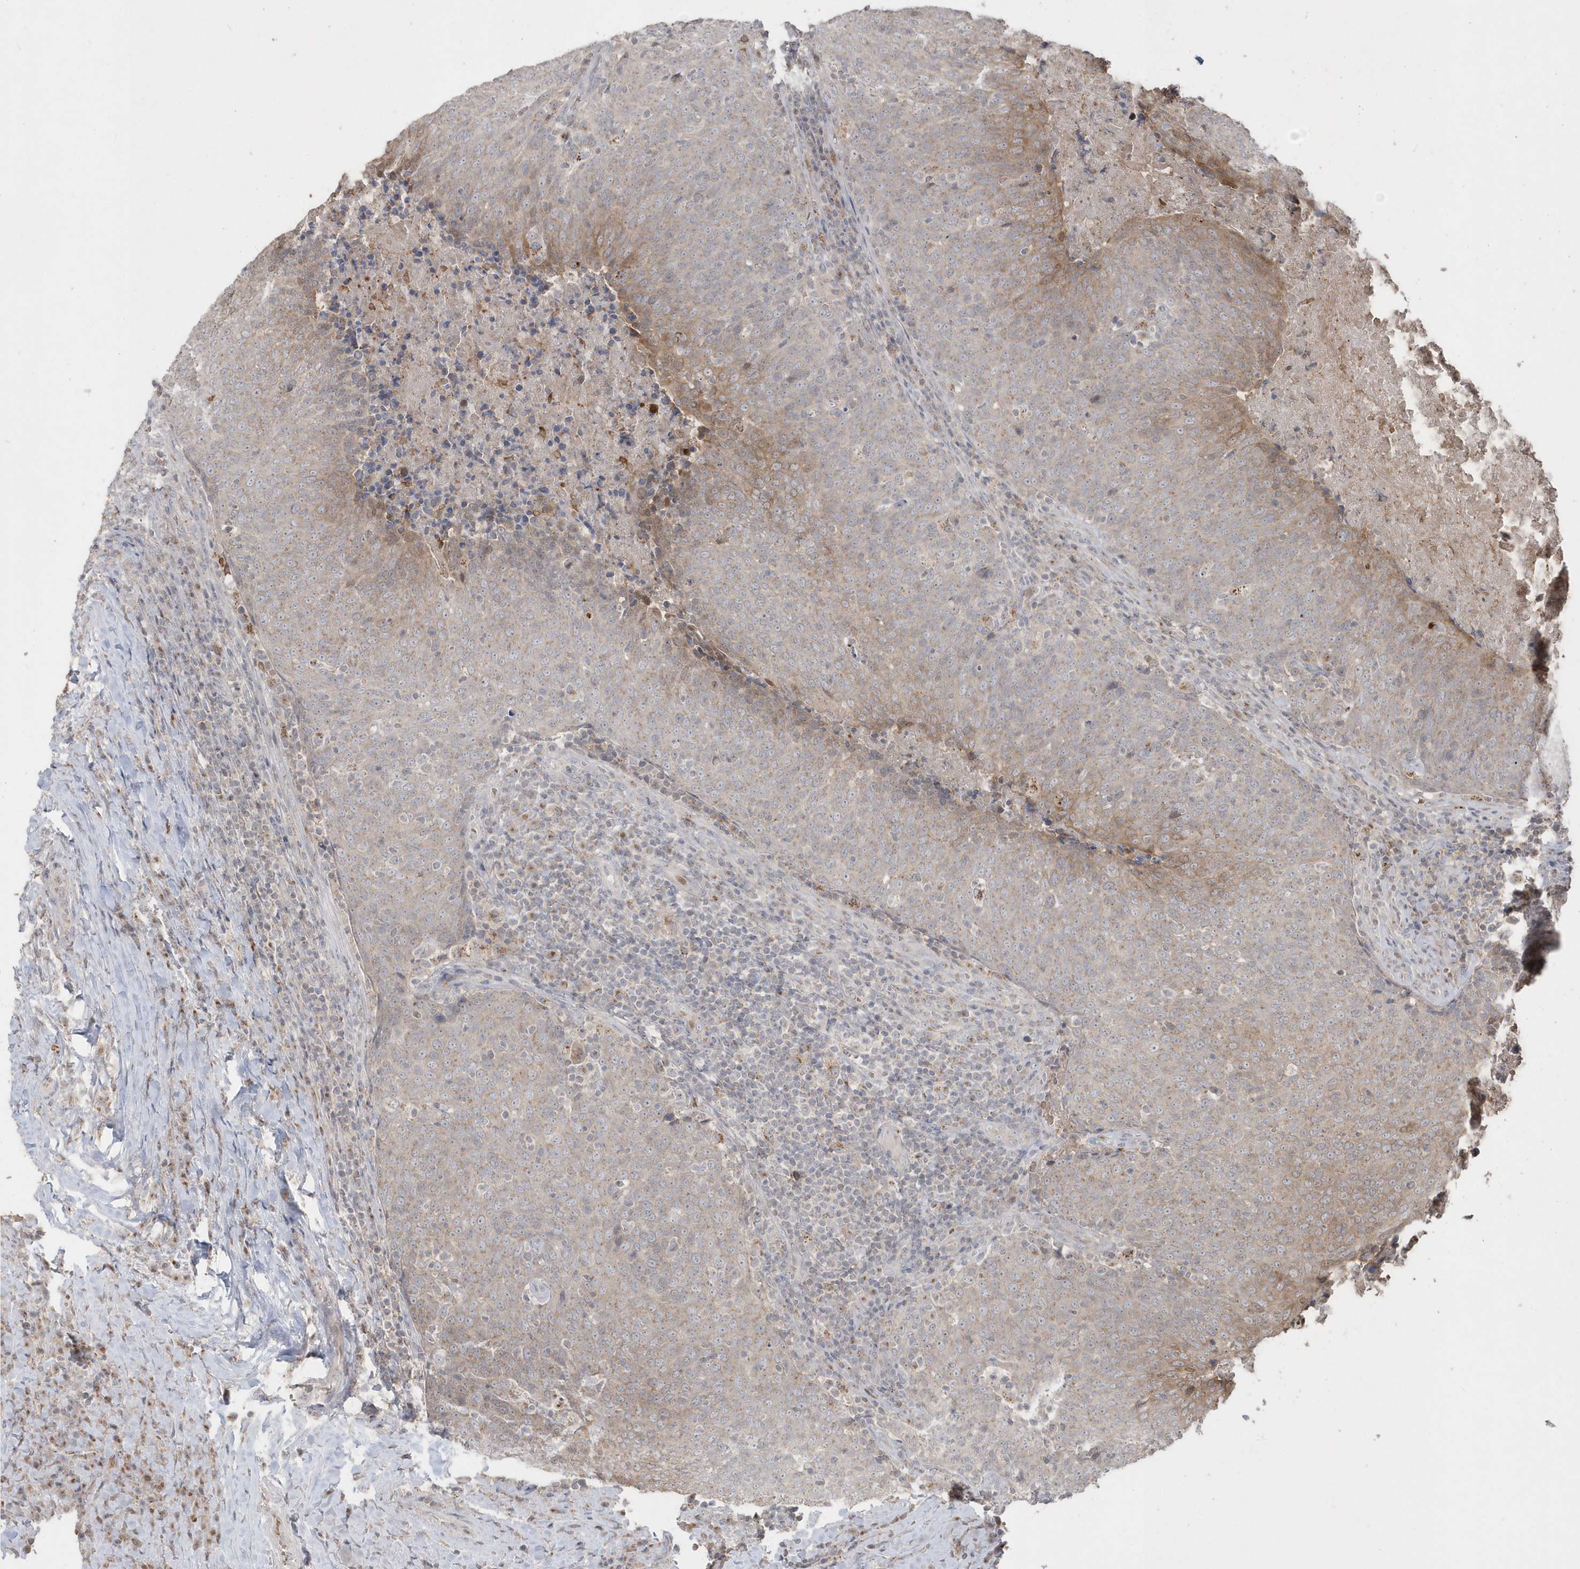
{"staining": {"intensity": "moderate", "quantity": "25%-75%", "location": "cytoplasmic/membranous"}, "tissue": "head and neck cancer", "cell_type": "Tumor cells", "image_type": "cancer", "snomed": [{"axis": "morphology", "description": "Squamous cell carcinoma, NOS"}, {"axis": "morphology", "description": "Squamous cell carcinoma, metastatic, NOS"}, {"axis": "topography", "description": "Lymph node"}, {"axis": "topography", "description": "Head-Neck"}], "caption": "Head and neck metastatic squamous cell carcinoma was stained to show a protein in brown. There is medium levels of moderate cytoplasmic/membranous positivity in about 25%-75% of tumor cells.", "gene": "GEMIN6", "patient": {"sex": "male", "age": 62}}